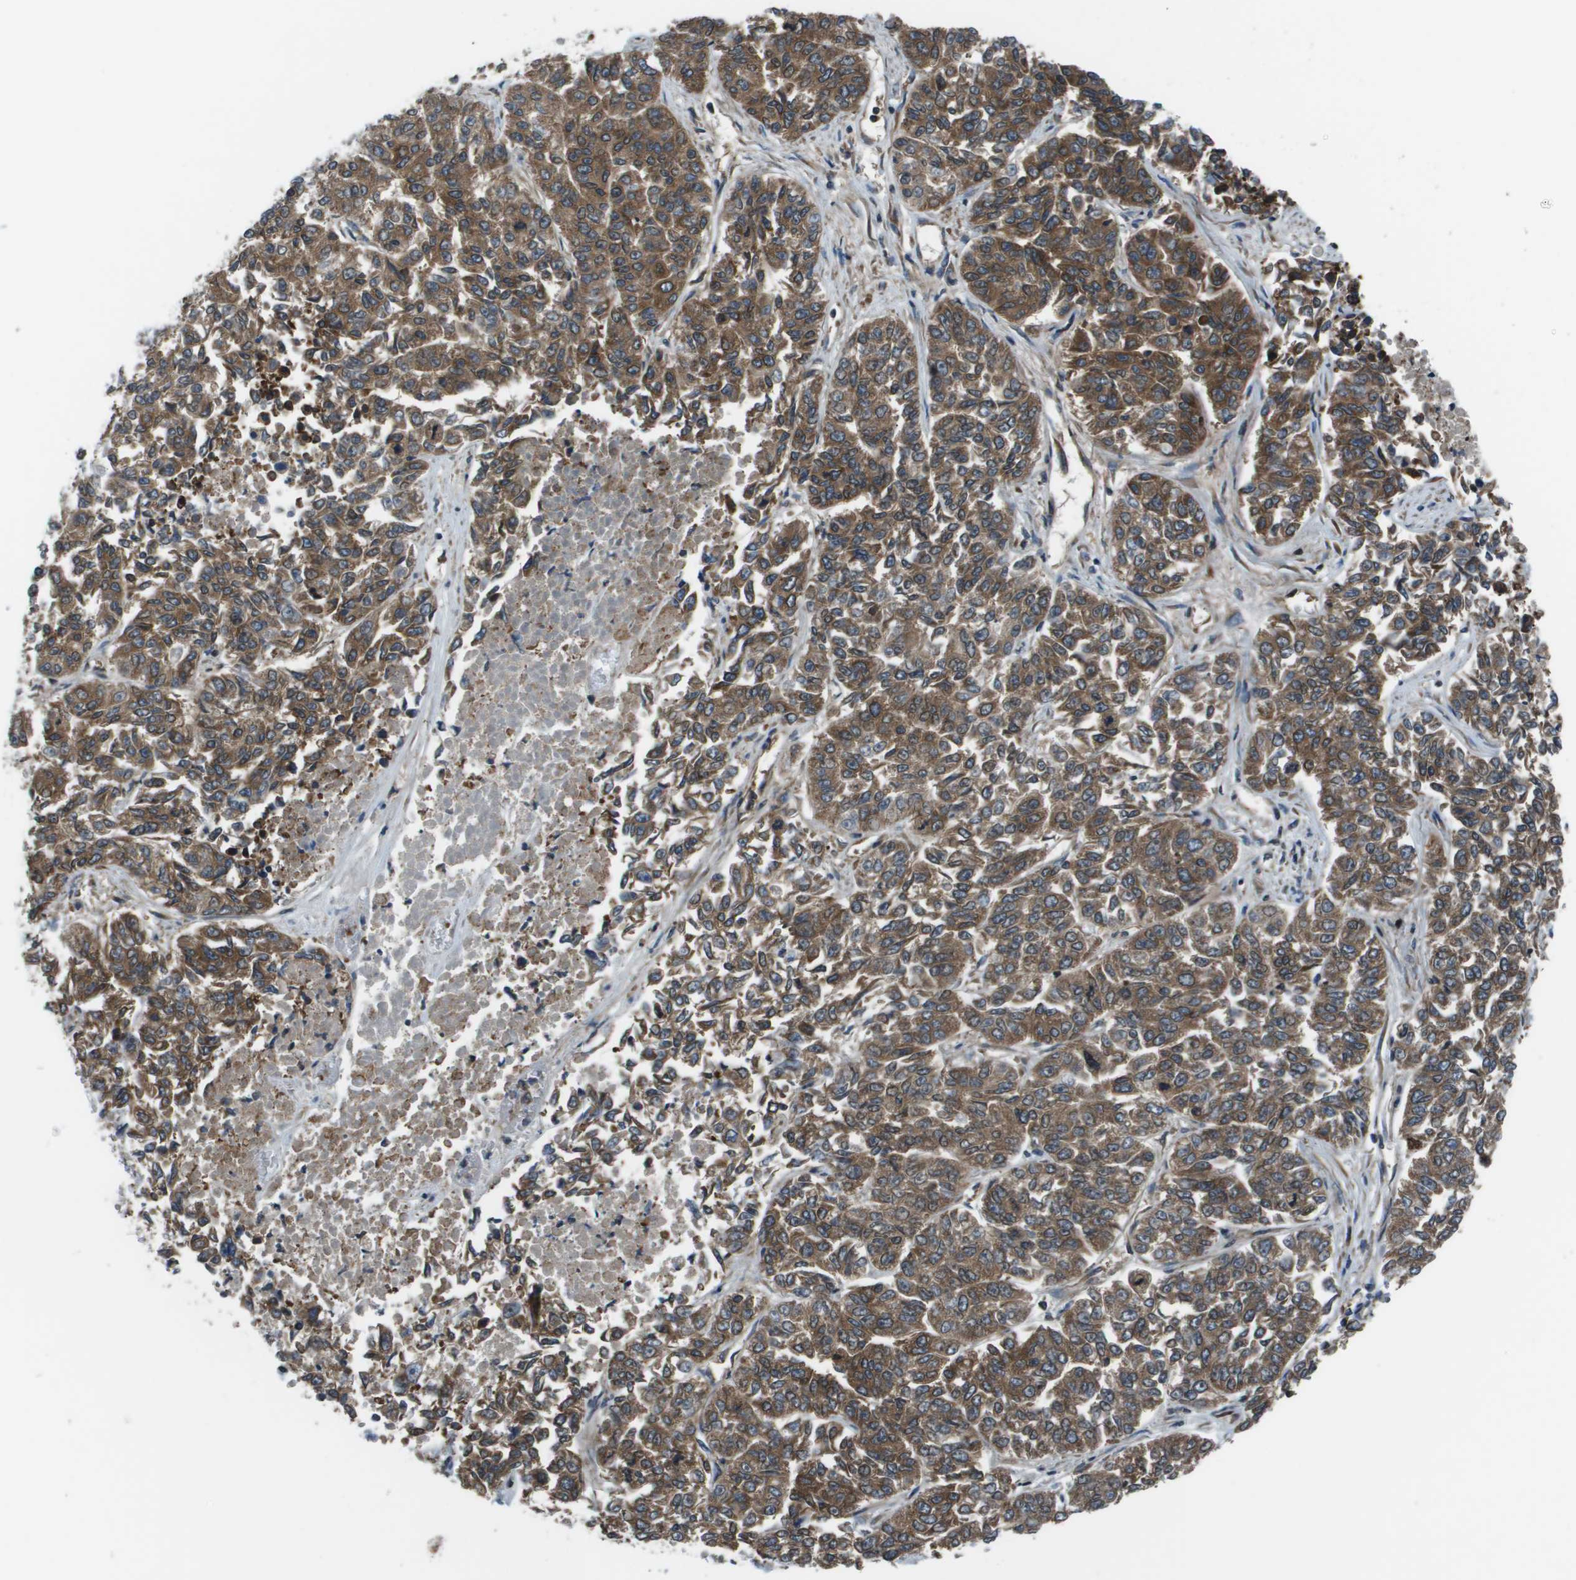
{"staining": {"intensity": "strong", "quantity": ">75%", "location": "cytoplasmic/membranous"}, "tissue": "lung cancer", "cell_type": "Tumor cells", "image_type": "cancer", "snomed": [{"axis": "morphology", "description": "Adenocarcinoma, NOS"}, {"axis": "topography", "description": "Lung"}], "caption": "IHC image of neoplastic tissue: lung adenocarcinoma stained using immunohistochemistry (IHC) exhibits high levels of strong protein expression localized specifically in the cytoplasmic/membranous of tumor cells, appearing as a cytoplasmic/membranous brown color.", "gene": "EIF3B", "patient": {"sex": "male", "age": 84}}